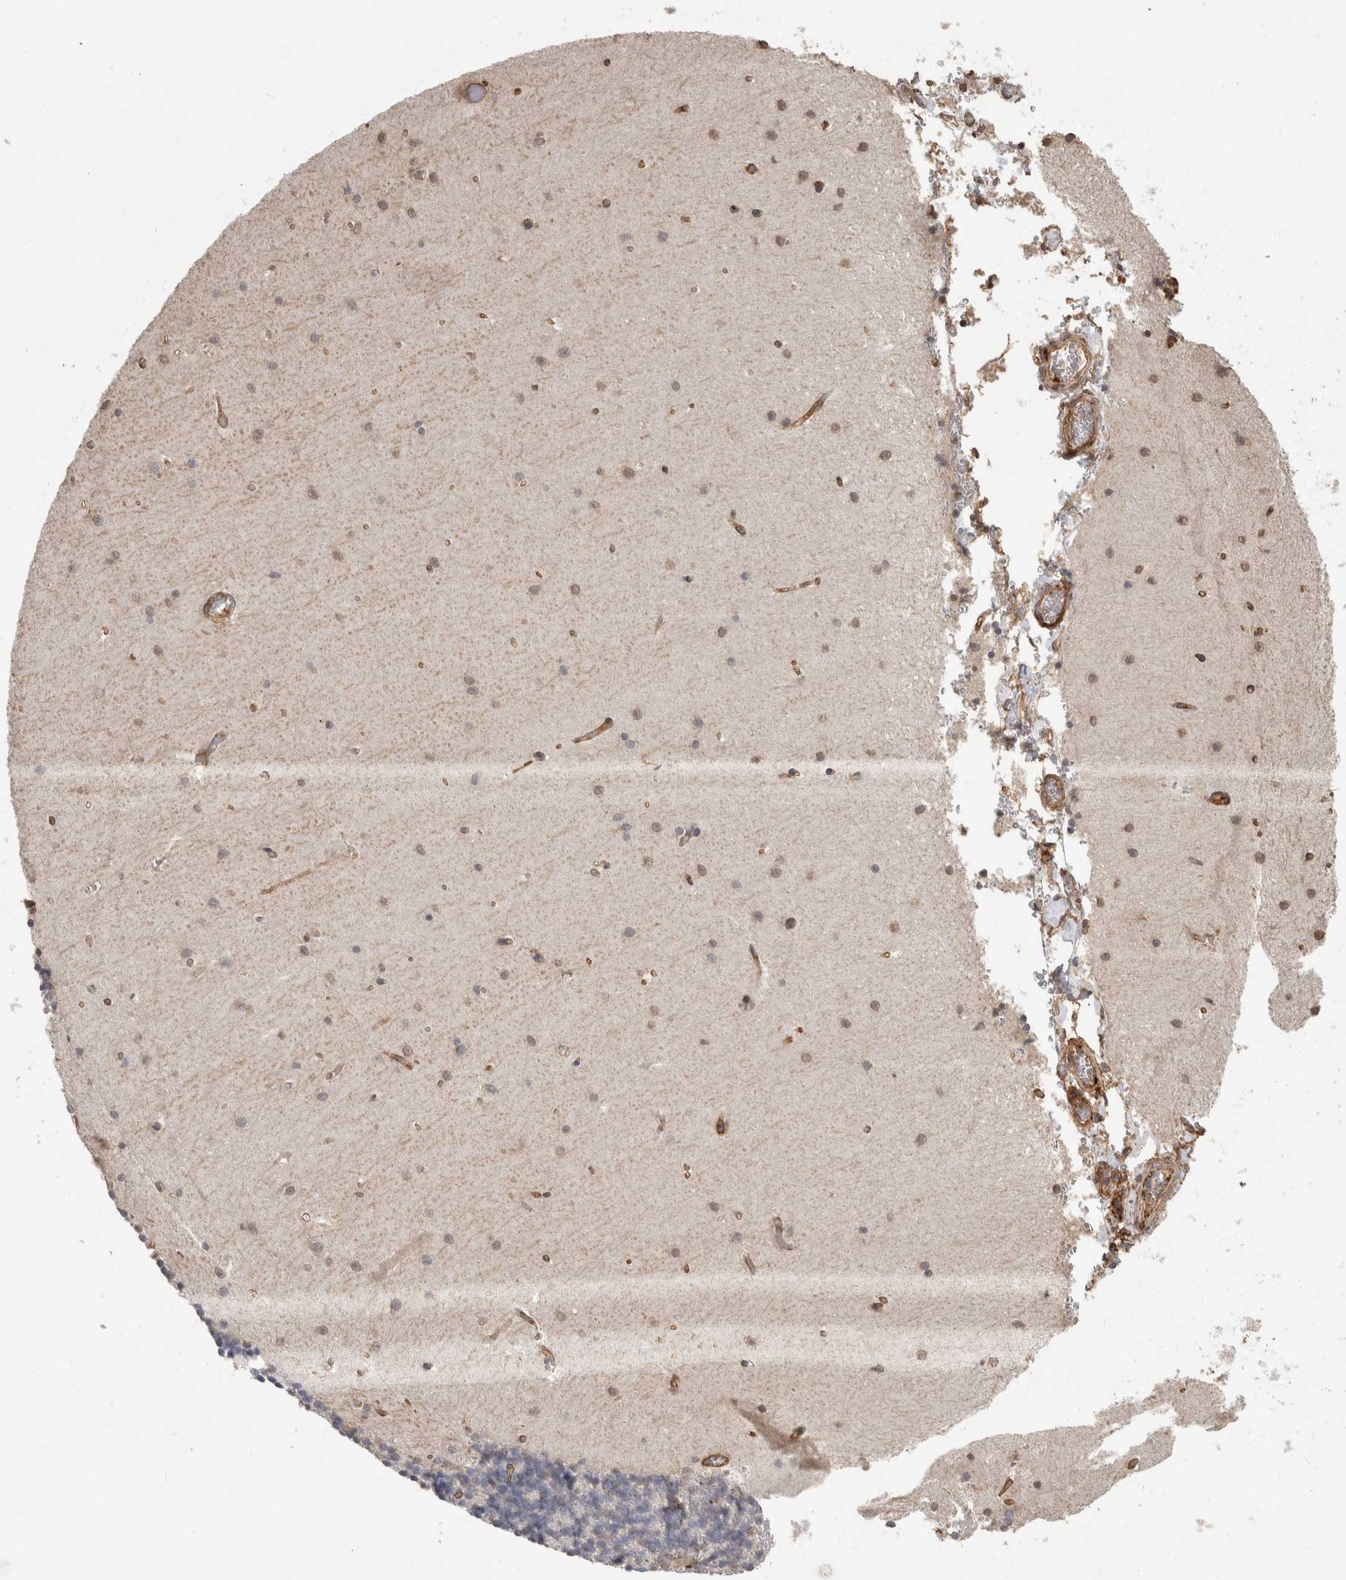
{"staining": {"intensity": "negative", "quantity": "none", "location": "none"}, "tissue": "cerebellum", "cell_type": "Cells in granular layer", "image_type": "normal", "snomed": [{"axis": "morphology", "description": "Normal tissue, NOS"}, {"axis": "topography", "description": "Cerebellum"}], "caption": "Cells in granular layer show no significant staining in normal cerebellum. (Stains: DAB immunohistochemistry with hematoxylin counter stain, Microscopy: brightfield microscopy at high magnification).", "gene": "RECK", "patient": {"sex": "male", "age": 37}}